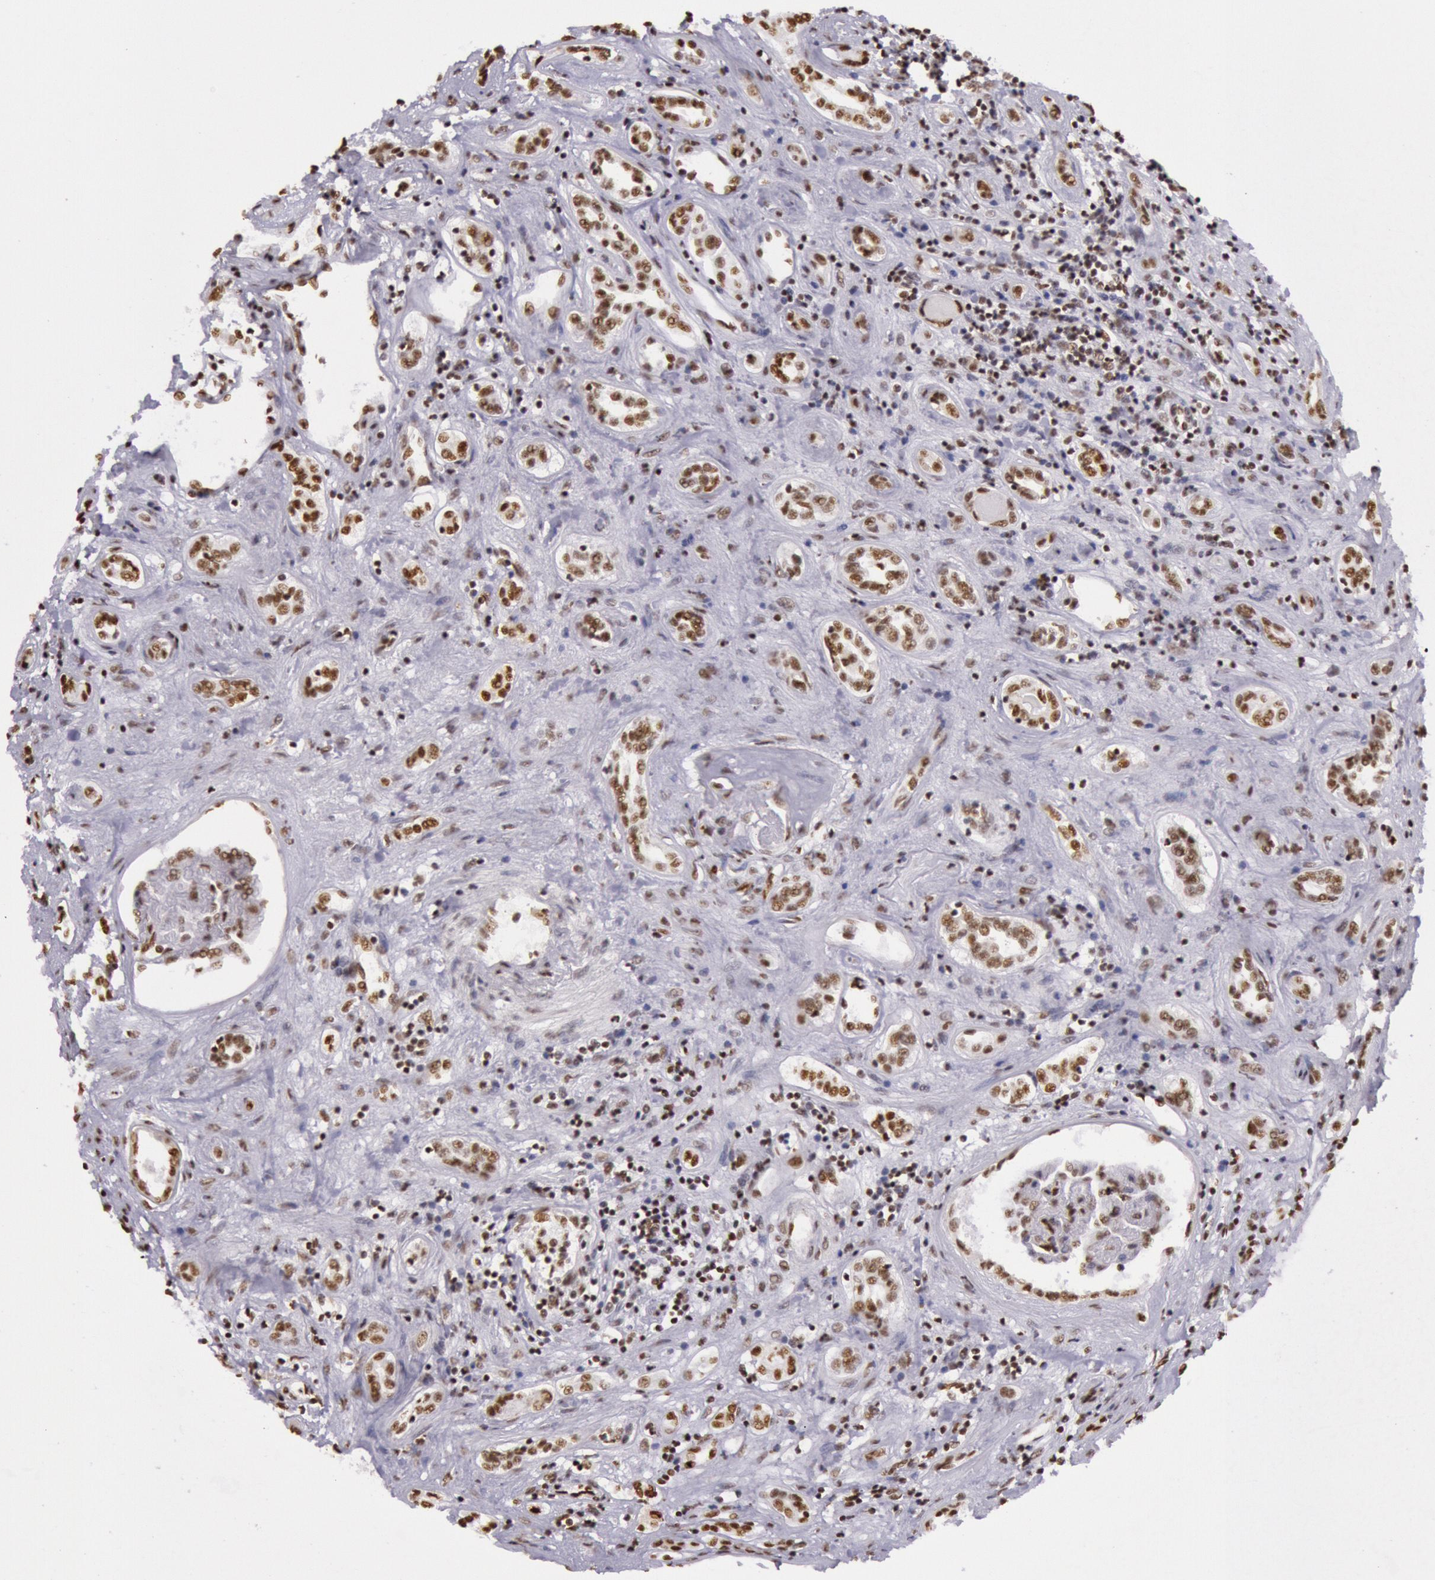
{"staining": {"intensity": "moderate", "quantity": "25%-75%", "location": "nuclear"}, "tissue": "renal cancer", "cell_type": "Tumor cells", "image_type": "cancer", "snomed": [{"axis": "morphology", "description": "Adenocarcinoma, NOS"}, {"axis": "topography", "description": "Kidney"}], "caption": "Human adenocarcinoma (renal) stained for a protein (brown) shows moderate nuclear positive staining in about 25%-75% of tumor cells.", "gene": "HNRNPH2", "patient": {"sex": "male", "age": 57}}